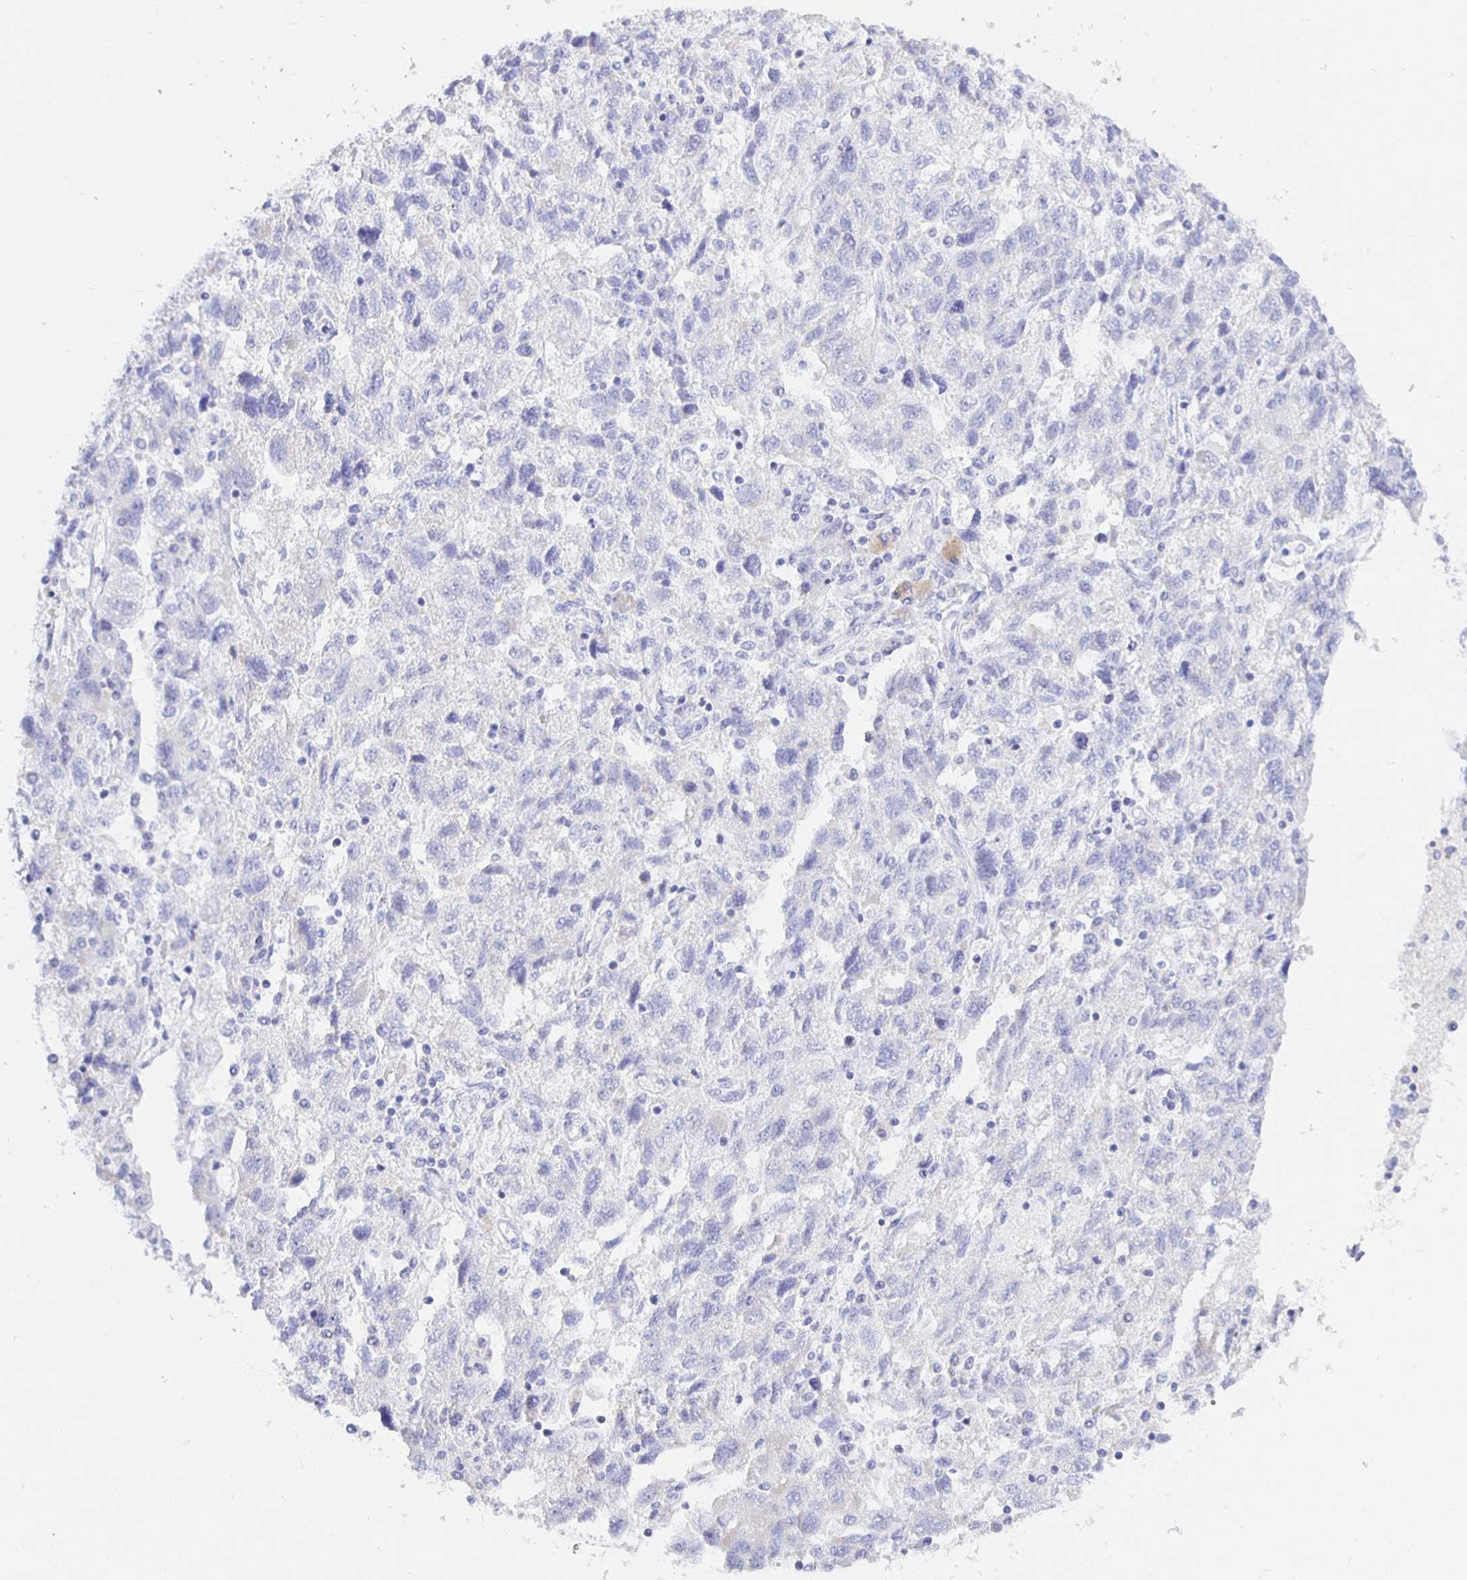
{"staining": {"intensity": "negative", "quantity": "none", "location": "none"}, "tissue": "ovarian cancer", "cell_type": "Tumor cells", "image_type": "cancer", "snomed": [{"axis": "morphology", "description": "Carcinoma, NOS"}, {"axis": "morphology", "description": "Cystadenocarcinoma, serous, NOS"}, {"axis": "topography", "description": "Ovary"}], "caption": "Micrograph shows no protein staining in tumor cells of ovarian cancer (carcinoma) tissue.", "gene": "UMOD", "patient": {"sex": "female", "age": 69}}